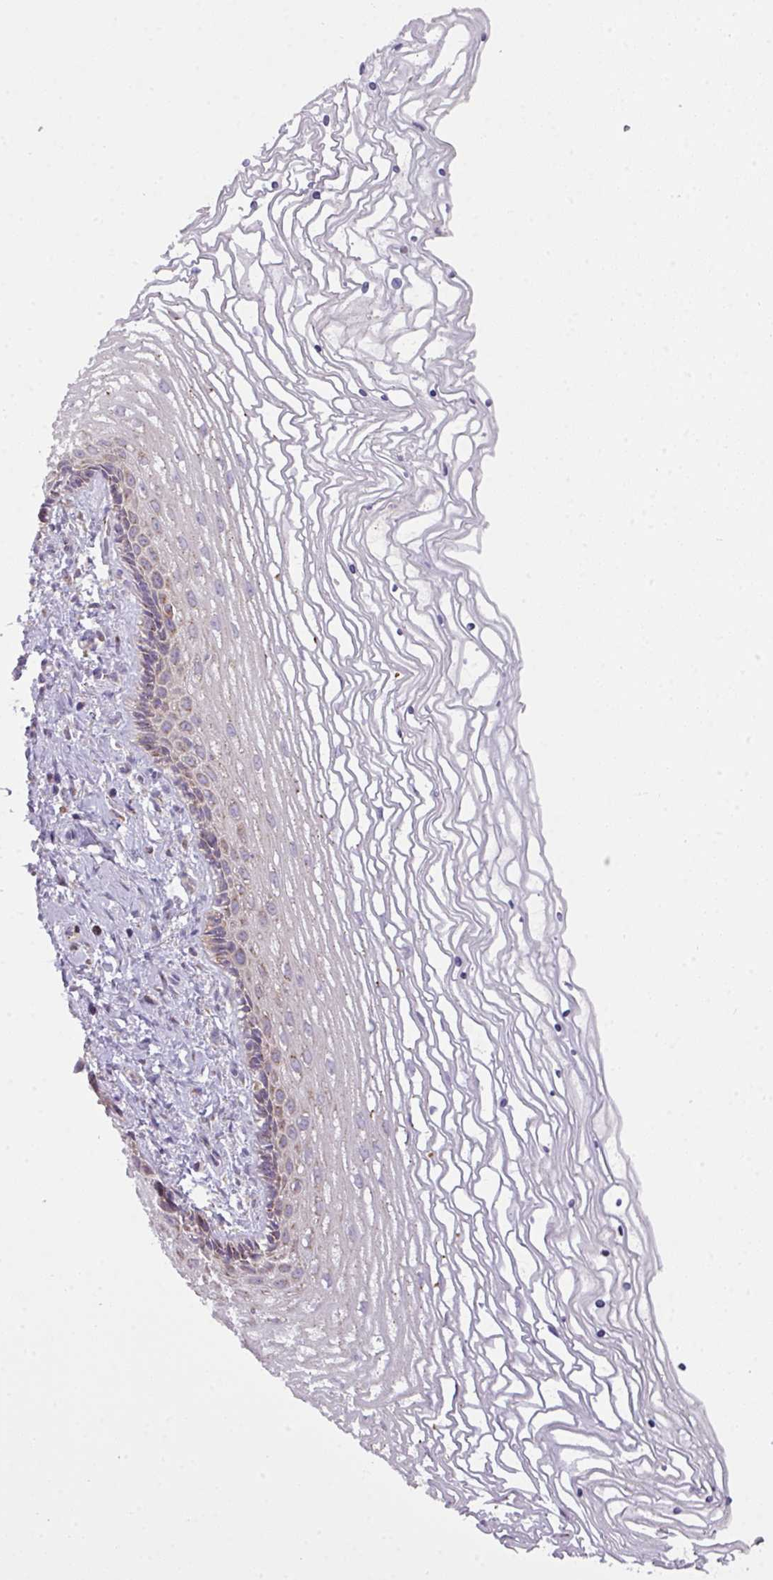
{"staining": {"intensity": "moderate", "quantity": "<25%", "location": "cytoplasmic/membranous"}, "tissue": "cervix", "cell_type": "Glandular cells", "image_type": "normal", "snomed": [{"axis": "morphology", "description": "Normal tissue, NOS"}, {"axis": "topography", "description": "Cervix"}], "caption": "Immunohistochemical staining of unremarkable cervix demonstrates low levels of moderate cytoplasmic/membranous staining in approximately <25% of glandular cells. The staining was performed using DAB (3,3'-diaminobenzidine), with brown indicating positive protein expression. Nuclei are stained blue with hematoxylin.", "gene": "VTI1A", "patient": {"sex": "female", "age": 47}}